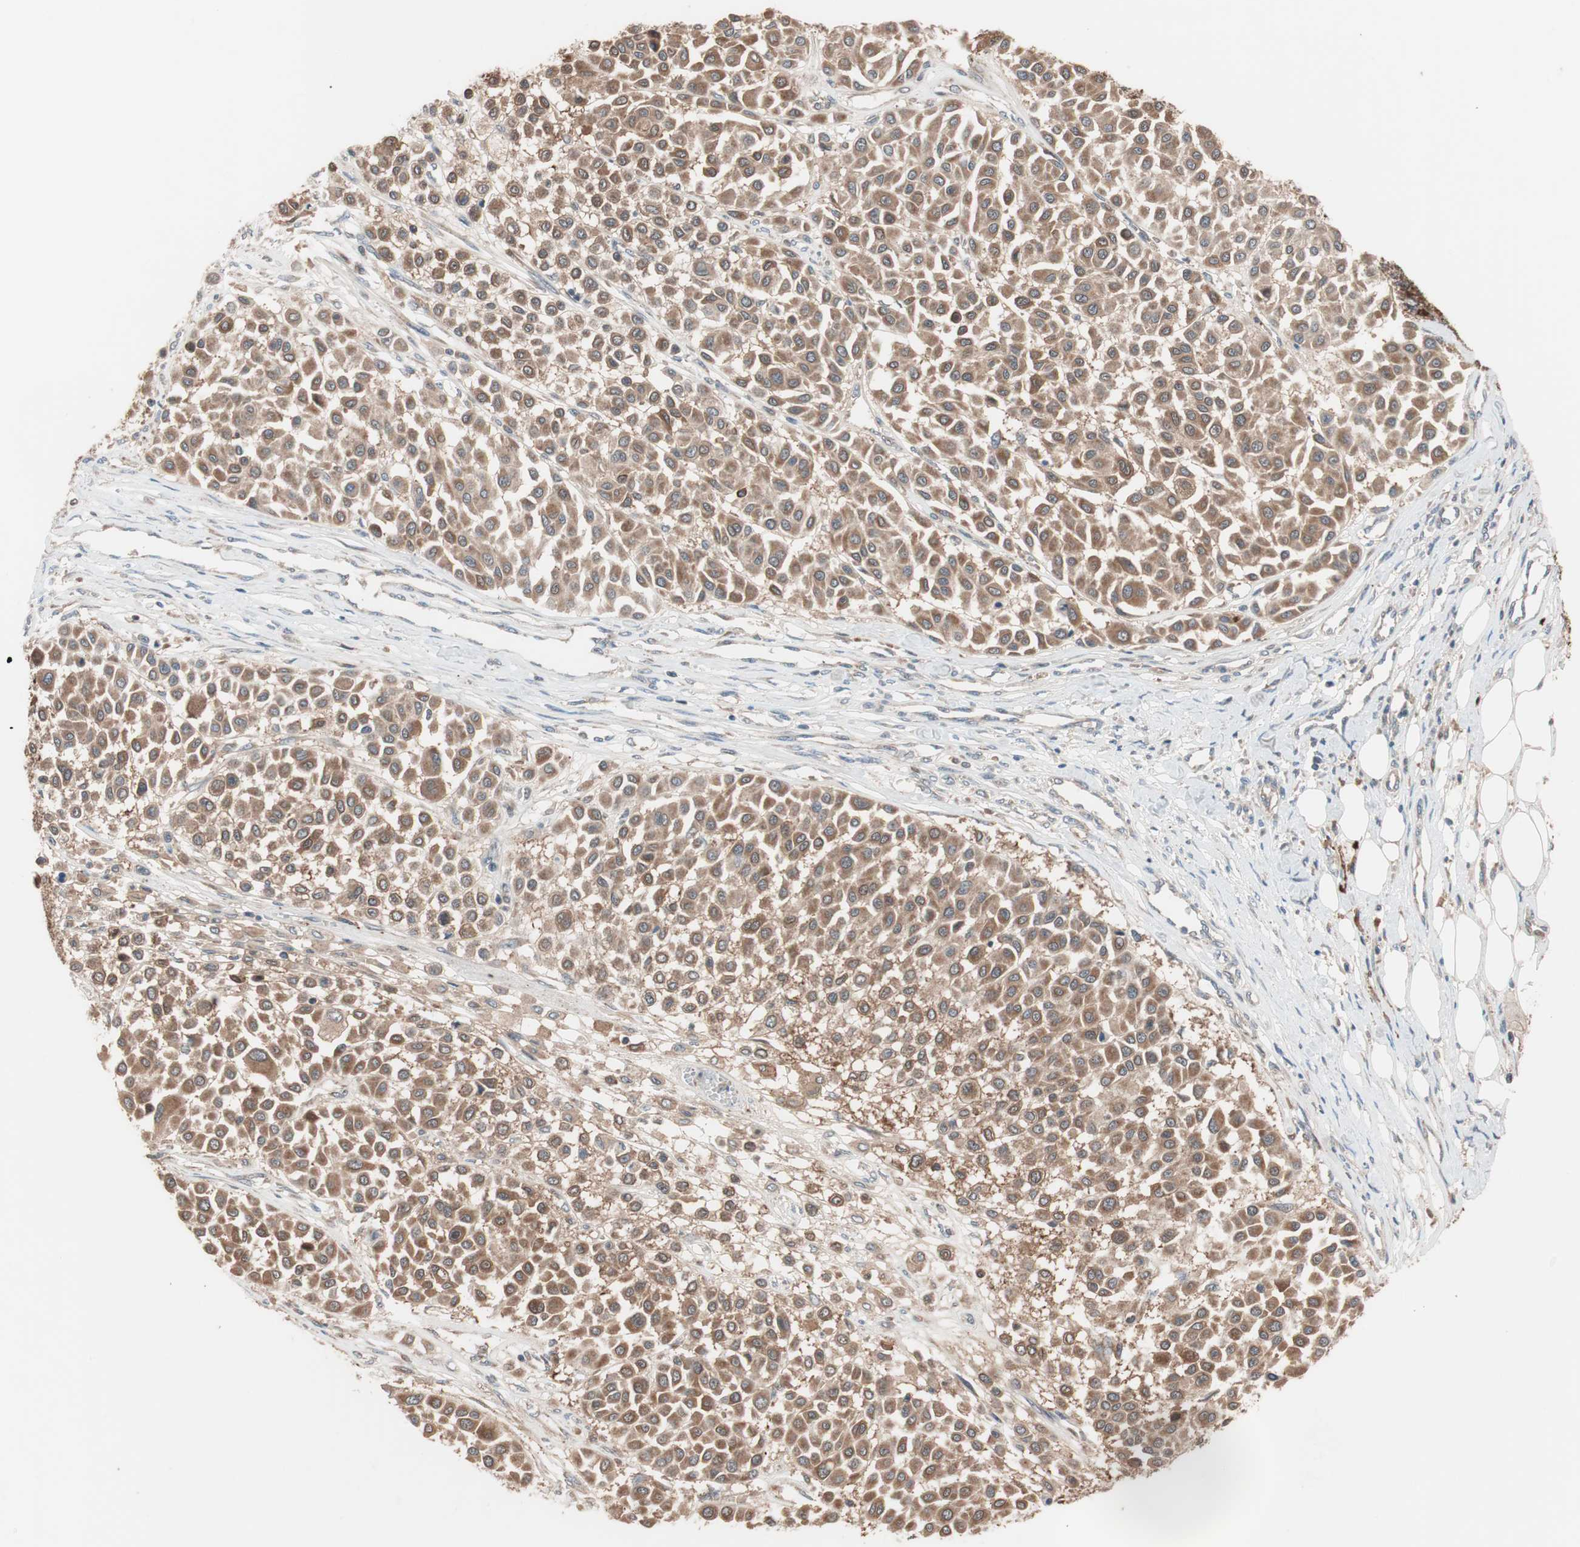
{"staining": {"intensity": "moderate", "quantity": ">75%", "location": "cytoplasmic/membranous"}, "tissue": "melanoma", "cell_type": "Tumor cells", "image_type": "cancer", "snomed": [{"axis": "morphology", "description": "Malignant melanoma, Metastatic site"}, {"axis": "topography", "description": "Soft tissue"}], "caption": "Immunohistochemical staining of malignant melanoma (metastatic site) demonstrates medium levels of moderate cytoplasmic/membranous protein expression in about >75% of tumor cells. The staining was performed using DAB to visualize the protein expression in brown, while the nuclei were stained in blue with hematoxylin (Magnification: 20x).", "gene": "HMBS", "patient": {"sex": "male", "age": 41}}